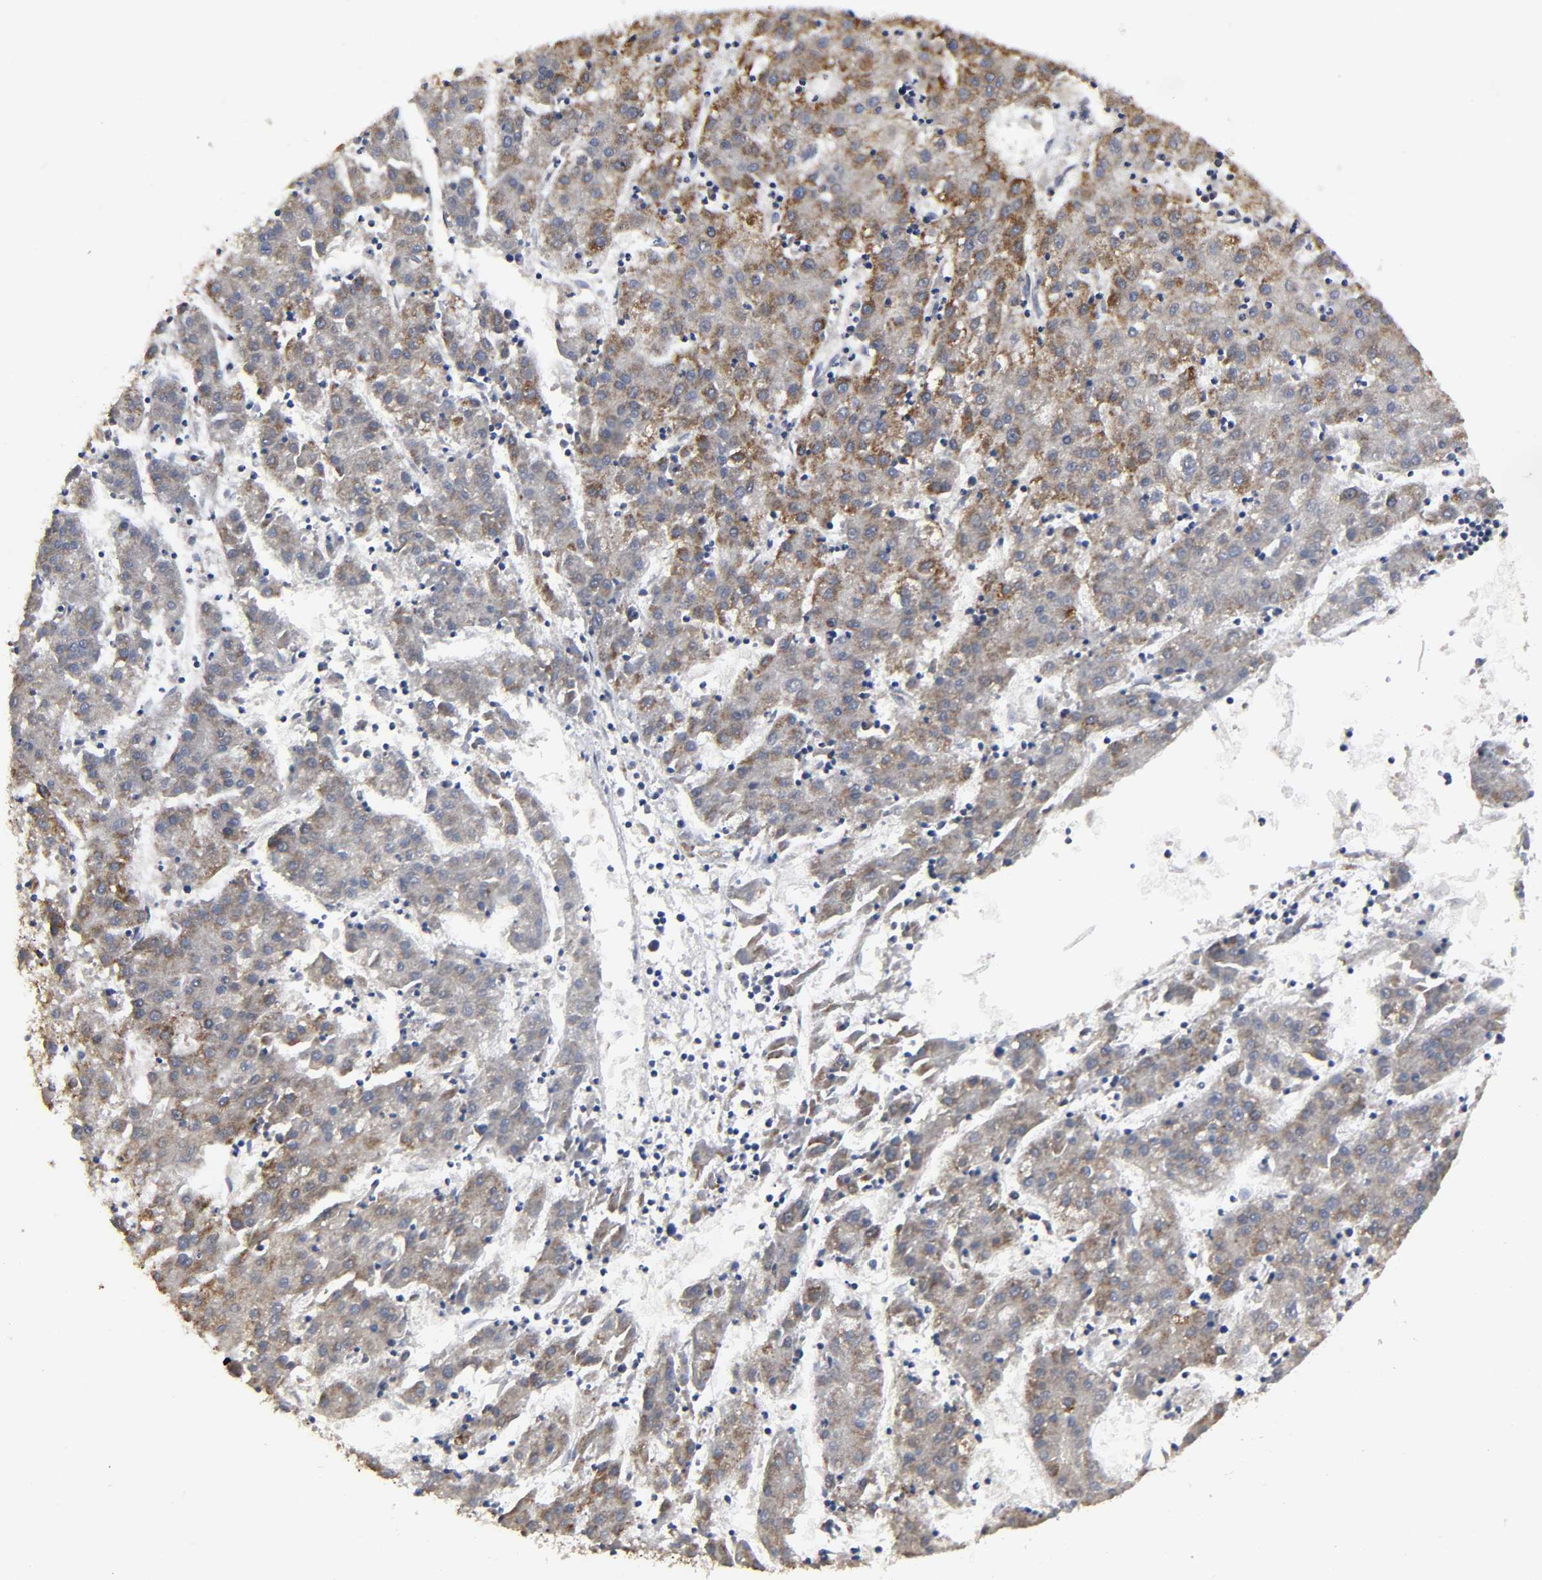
{"staining": {"intensity": "moderate", "quantity": ">75%", "location": "cytoplasmic/membranous"}, "tissue": "liver cancer", "cell_type": "Tumor cells", "image_type": "cancer", "snomed": [{"axis": "morphology", "description": "Carcinoma, Hepatocellular, NOS"}, {"axis": "topography", "description": "Liver"}], "caption": "Protein expression analysis of human liver hepatocellular carcinoma reveals moderate cytoplasmic/membranous expression in about >75% of tumor cells. The staining is performed using DAB (3,3'-diaminobenzidine) brown chromogen to label protein expression. The nuclei are counter-stained blue using hematoxylin.", "gene": "COX6B1", "patient": {"sex": "male", "age": 72}}